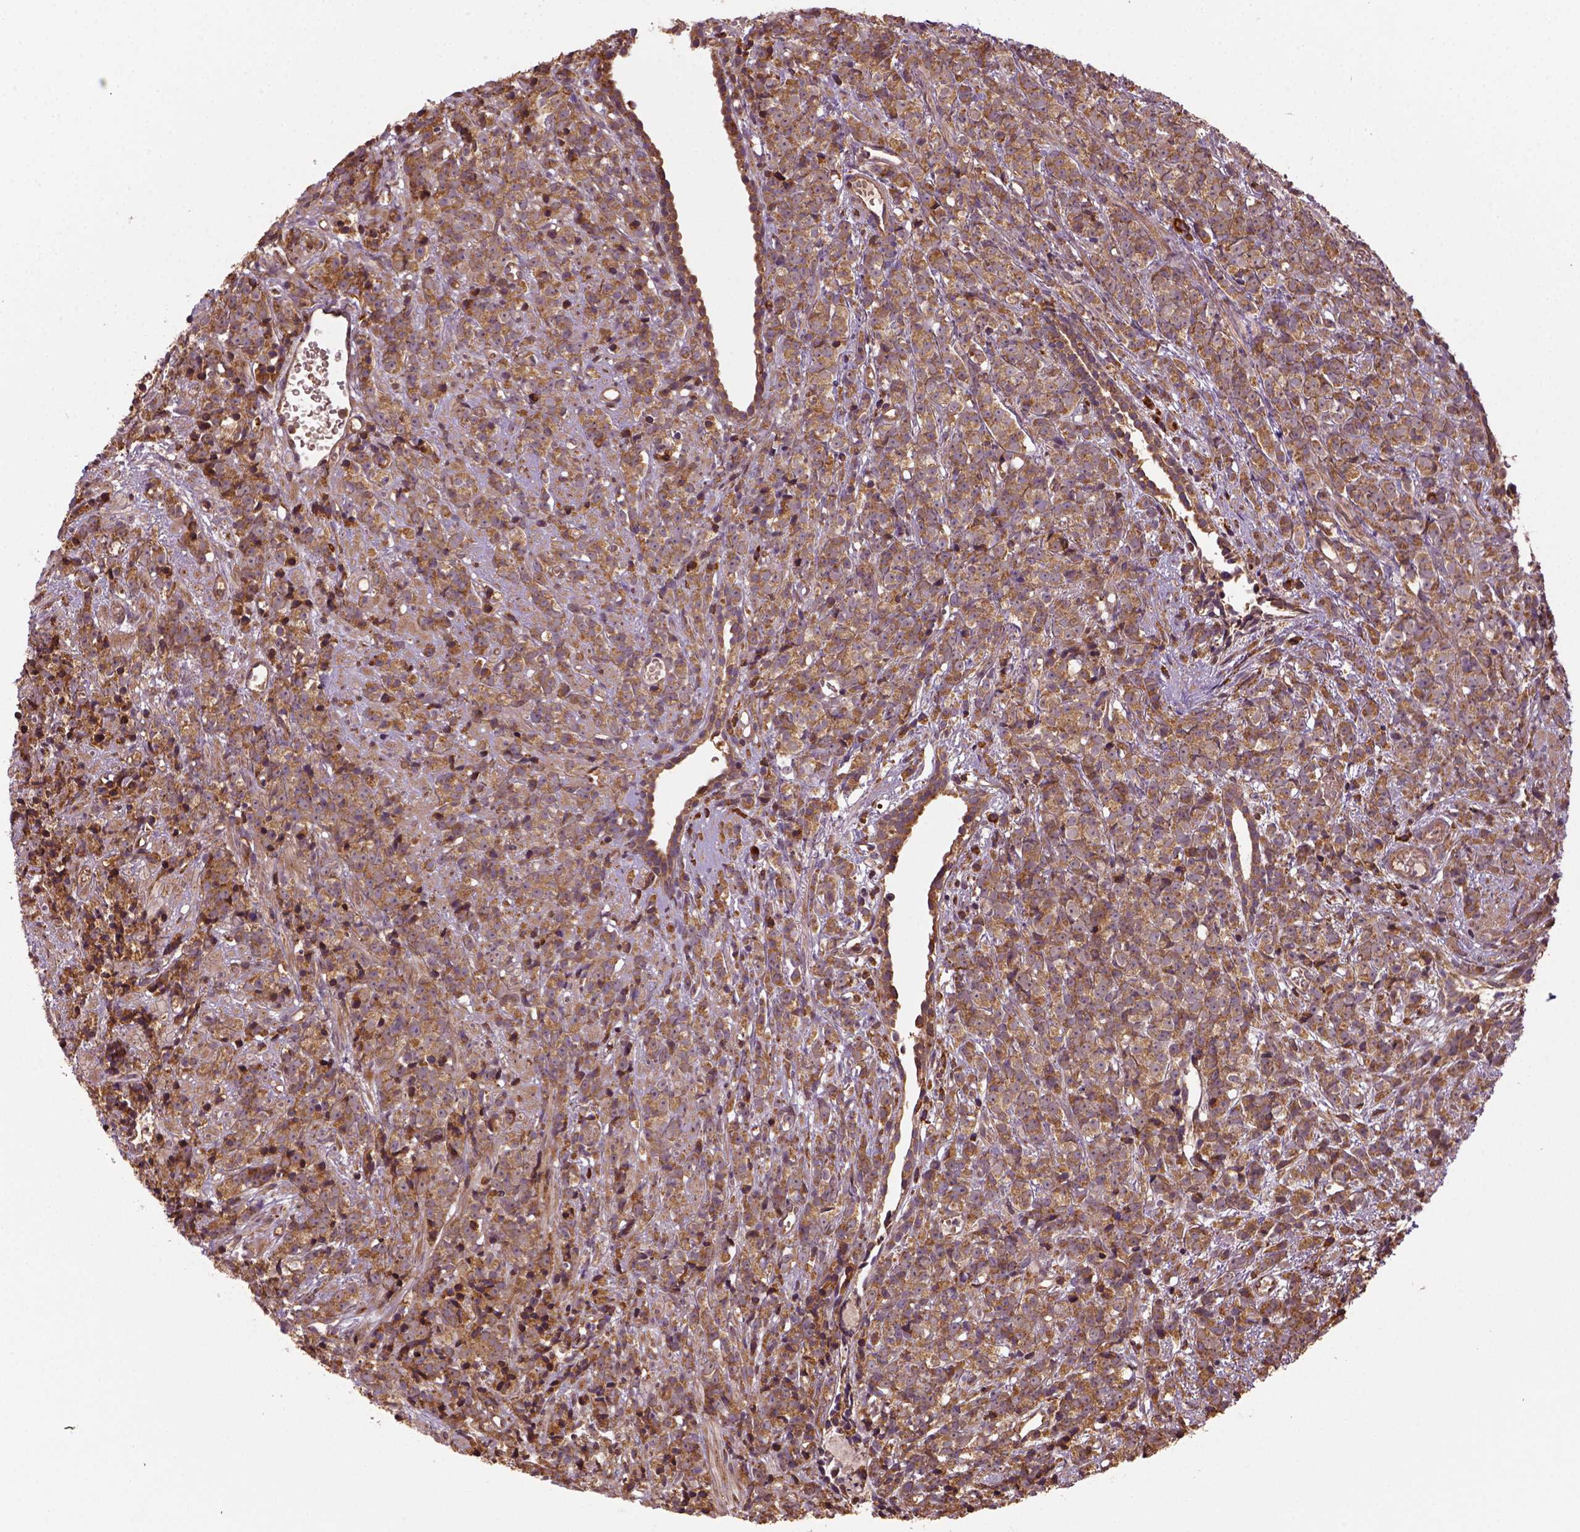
{"staining": {"intensity": "moderate", "quantity": ">75%", "location": "cytoplasmic/membranous"}, "tissue": "prostate cancer", "cell_type": "Tumor cells", "image_type": "cancer", "snomed": [{"axis": "morphology", "description": "Adenocarcinoma, High grade"}, {"axis": "topography", "description": "Prostate"}], "caption": "Immunohistochemical staining of human adenocarcinoma (high-grade) (prostate) displays medium levels of moderate cytoplasmic/membranous staining in about >75% of tumor cells.", "gene": "MAPK8IP3", "patient": {"sex": "male", "age": 81}}